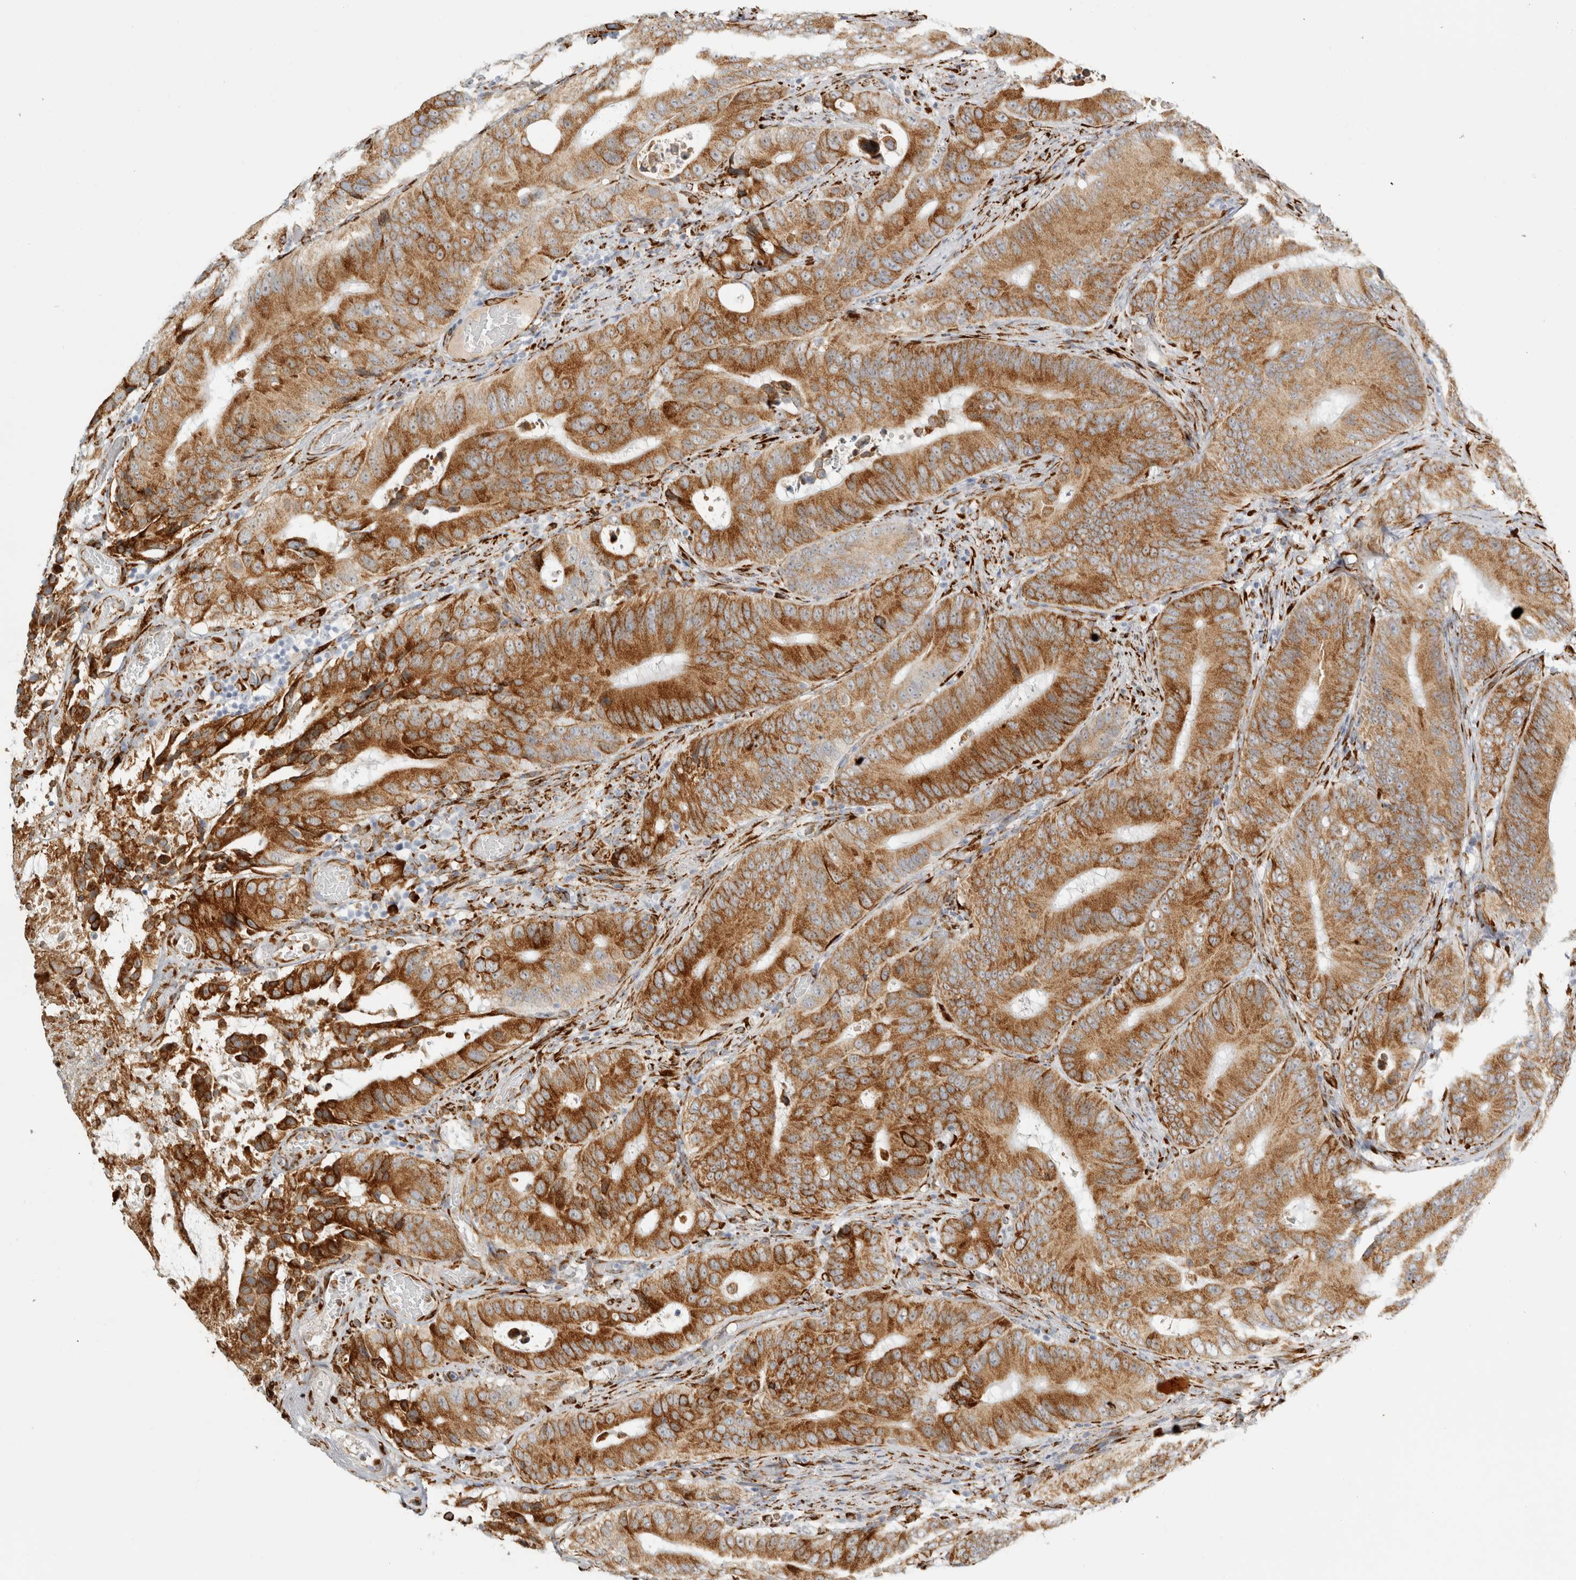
{"staining": {"intensity": "moderate", "quantity": ">75%", "location": "cytoplasmic/membranous"}, "tissue": "colorectal cancer", "cell_type": "Tumor cells", "image_type": "cancer", "snomed": [{"axis": "morphology", "description": "Adenocarcinoma, NOS"}, {"axis": "topography", "description": "Colon"}], "caption": "Colorectal cancer stained with DAB IHC exhibits medium levels of moderate cytoplasmic/membranous positivity in about >75% of tumor cells.", "gene": "OSTN", "patient": {"sex": "male", "age": 83}}